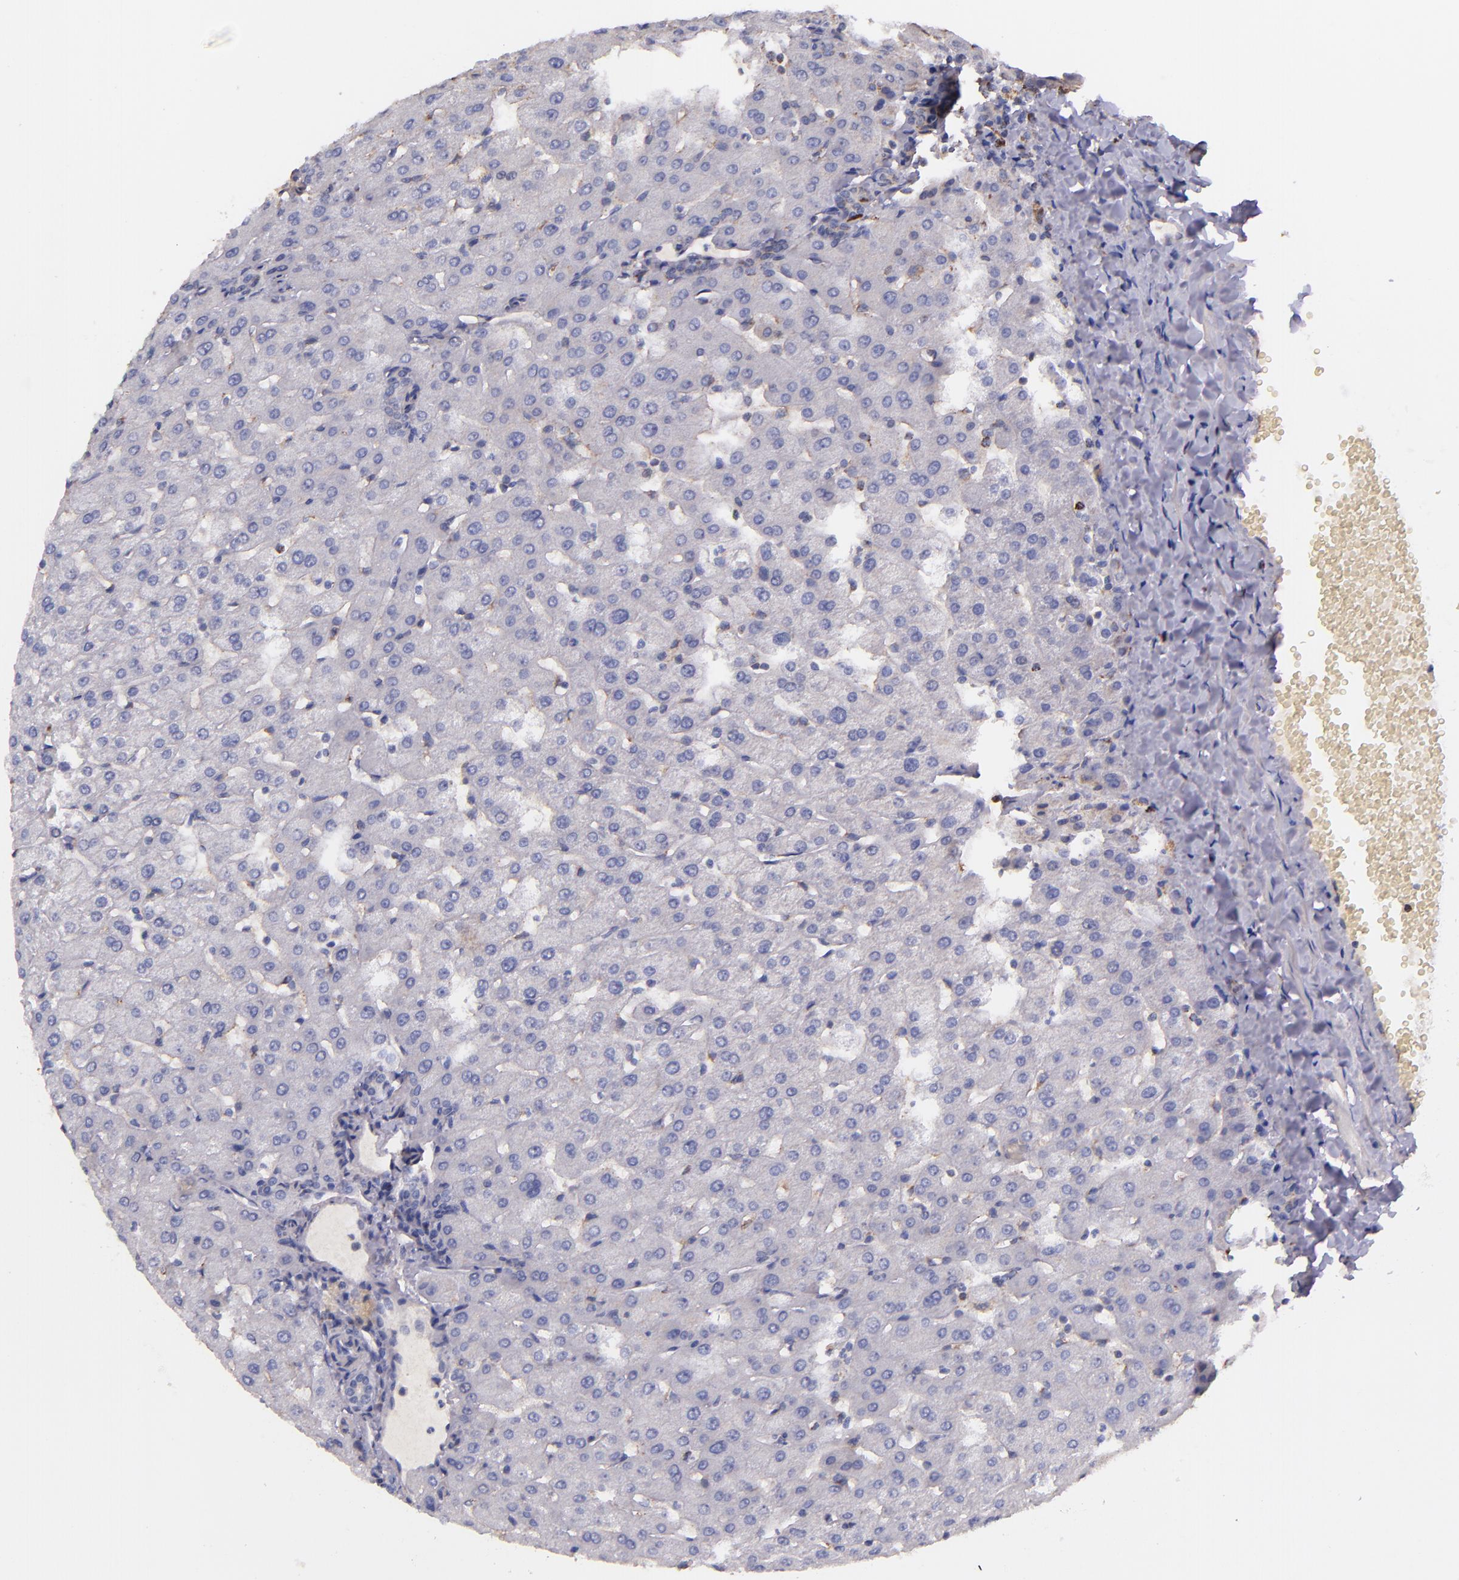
{"staining": {"intensity": "negative", "quantity": "none", "location": "none"}, "tissue": "liver", "cell_type": "Cholangiocytes", "image_type": "normal", "snomed": [{"axis": "morphology", "description": "Normal tissue, NOS"}, {"axis": "morphology", "description": "Fibrosis, NOS"}, {"axis": "topography", "description": "Liver"}], "caption": "An immunohistochemistry photomicrograph of unremarkable liver is shown. There is no staining in cholangiocytes of liver. (DAB IHC visualized using brightfield microscopy, high magnification).", "gene": "IDH3G", "patient": {"sex": "female", "age": 29}}